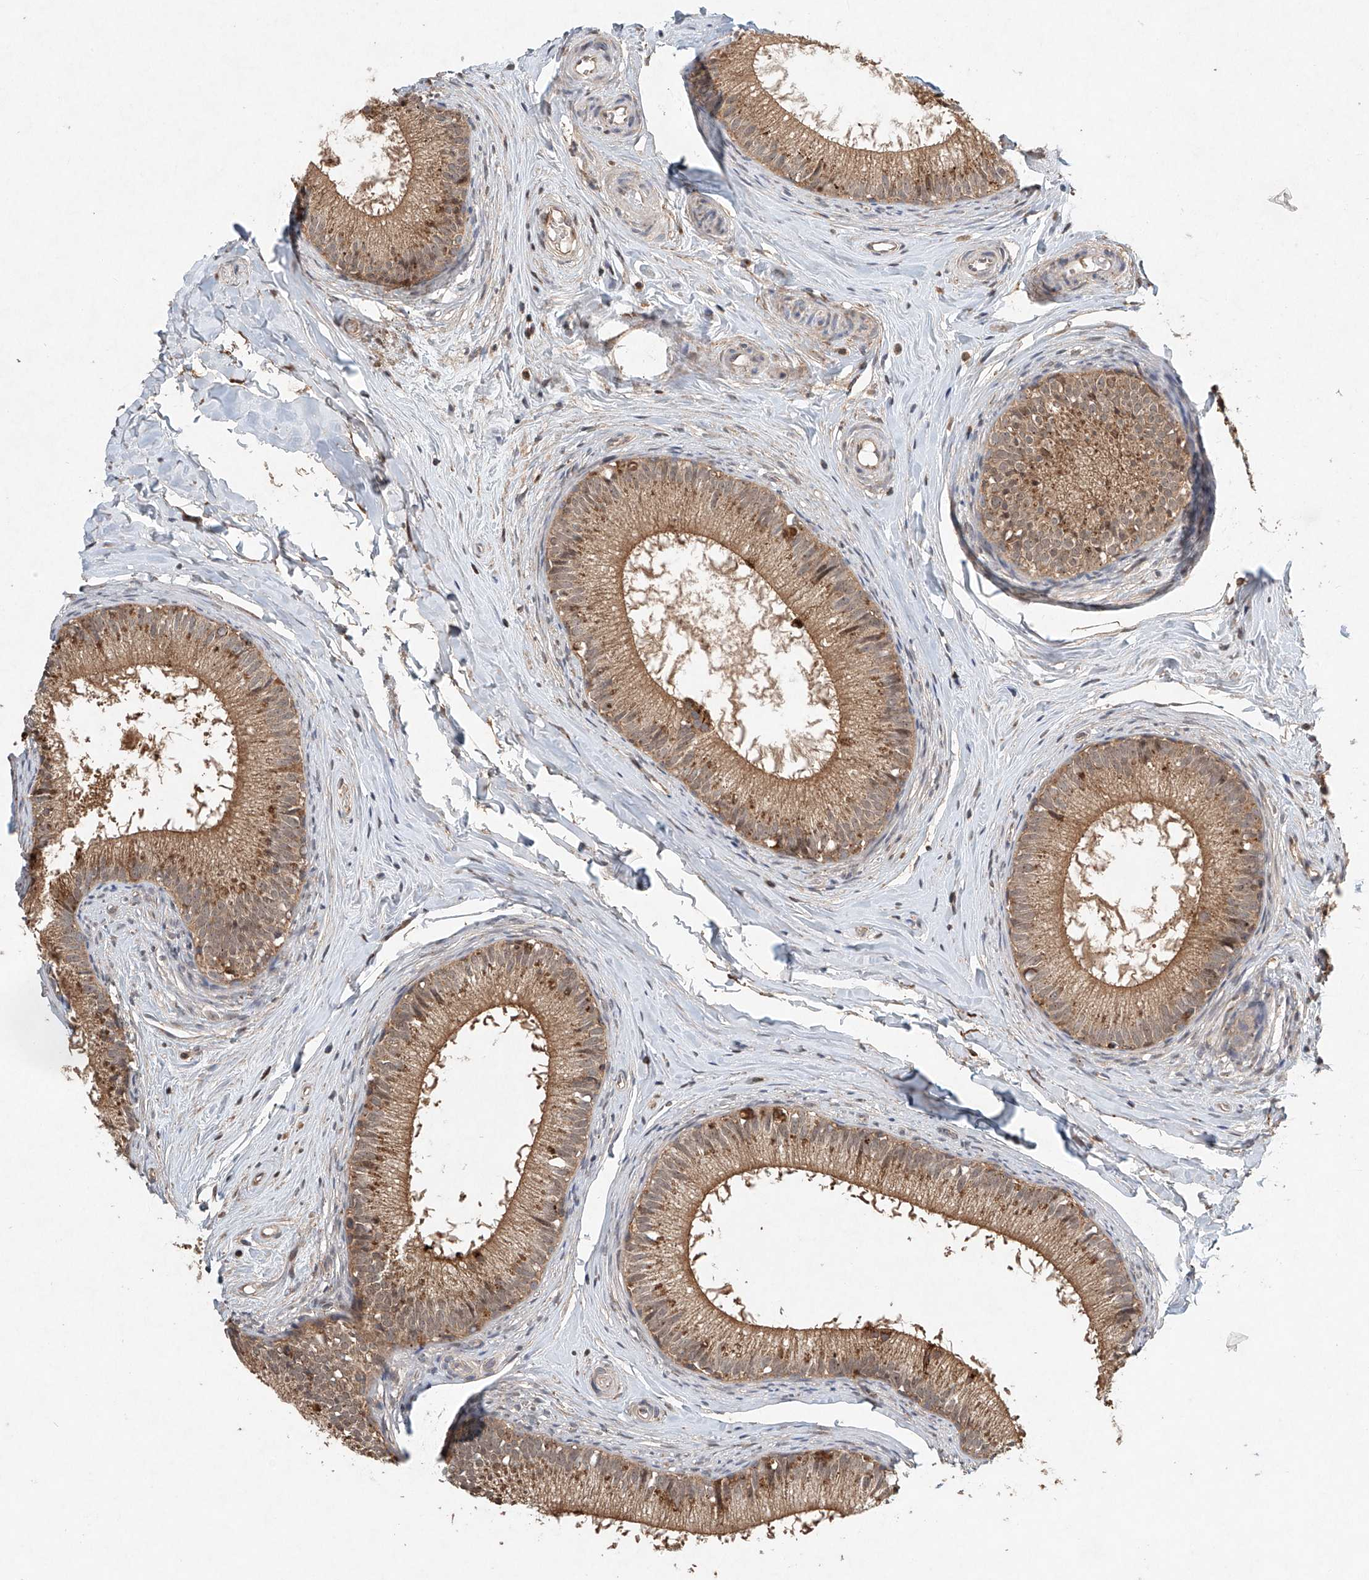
{"staining": {"intensity": "strong", "quantity": "25%-75%", "location": "cytoplasmic/membranous"}, "tissue": "epididymis", "cell_type": "Glandular cells", "image_type": "normal", "snomed": [{"axis": "morphology", "description": "Normal tissue, NOS"}, {"axis": "topography", "description": "Epididymis"}], "caption": "Glandular cells exhibit high levels of strong cytoplasmic/membranous positivity in approximately 25%-75% of cells in unremarkable human epididymis. (DAB (3,3'-diaminobenzidine) IHC with brightfield microscopy, high magnification).", "gene": "DCAF11", "patient": {"sex": "male", "age": 34}}